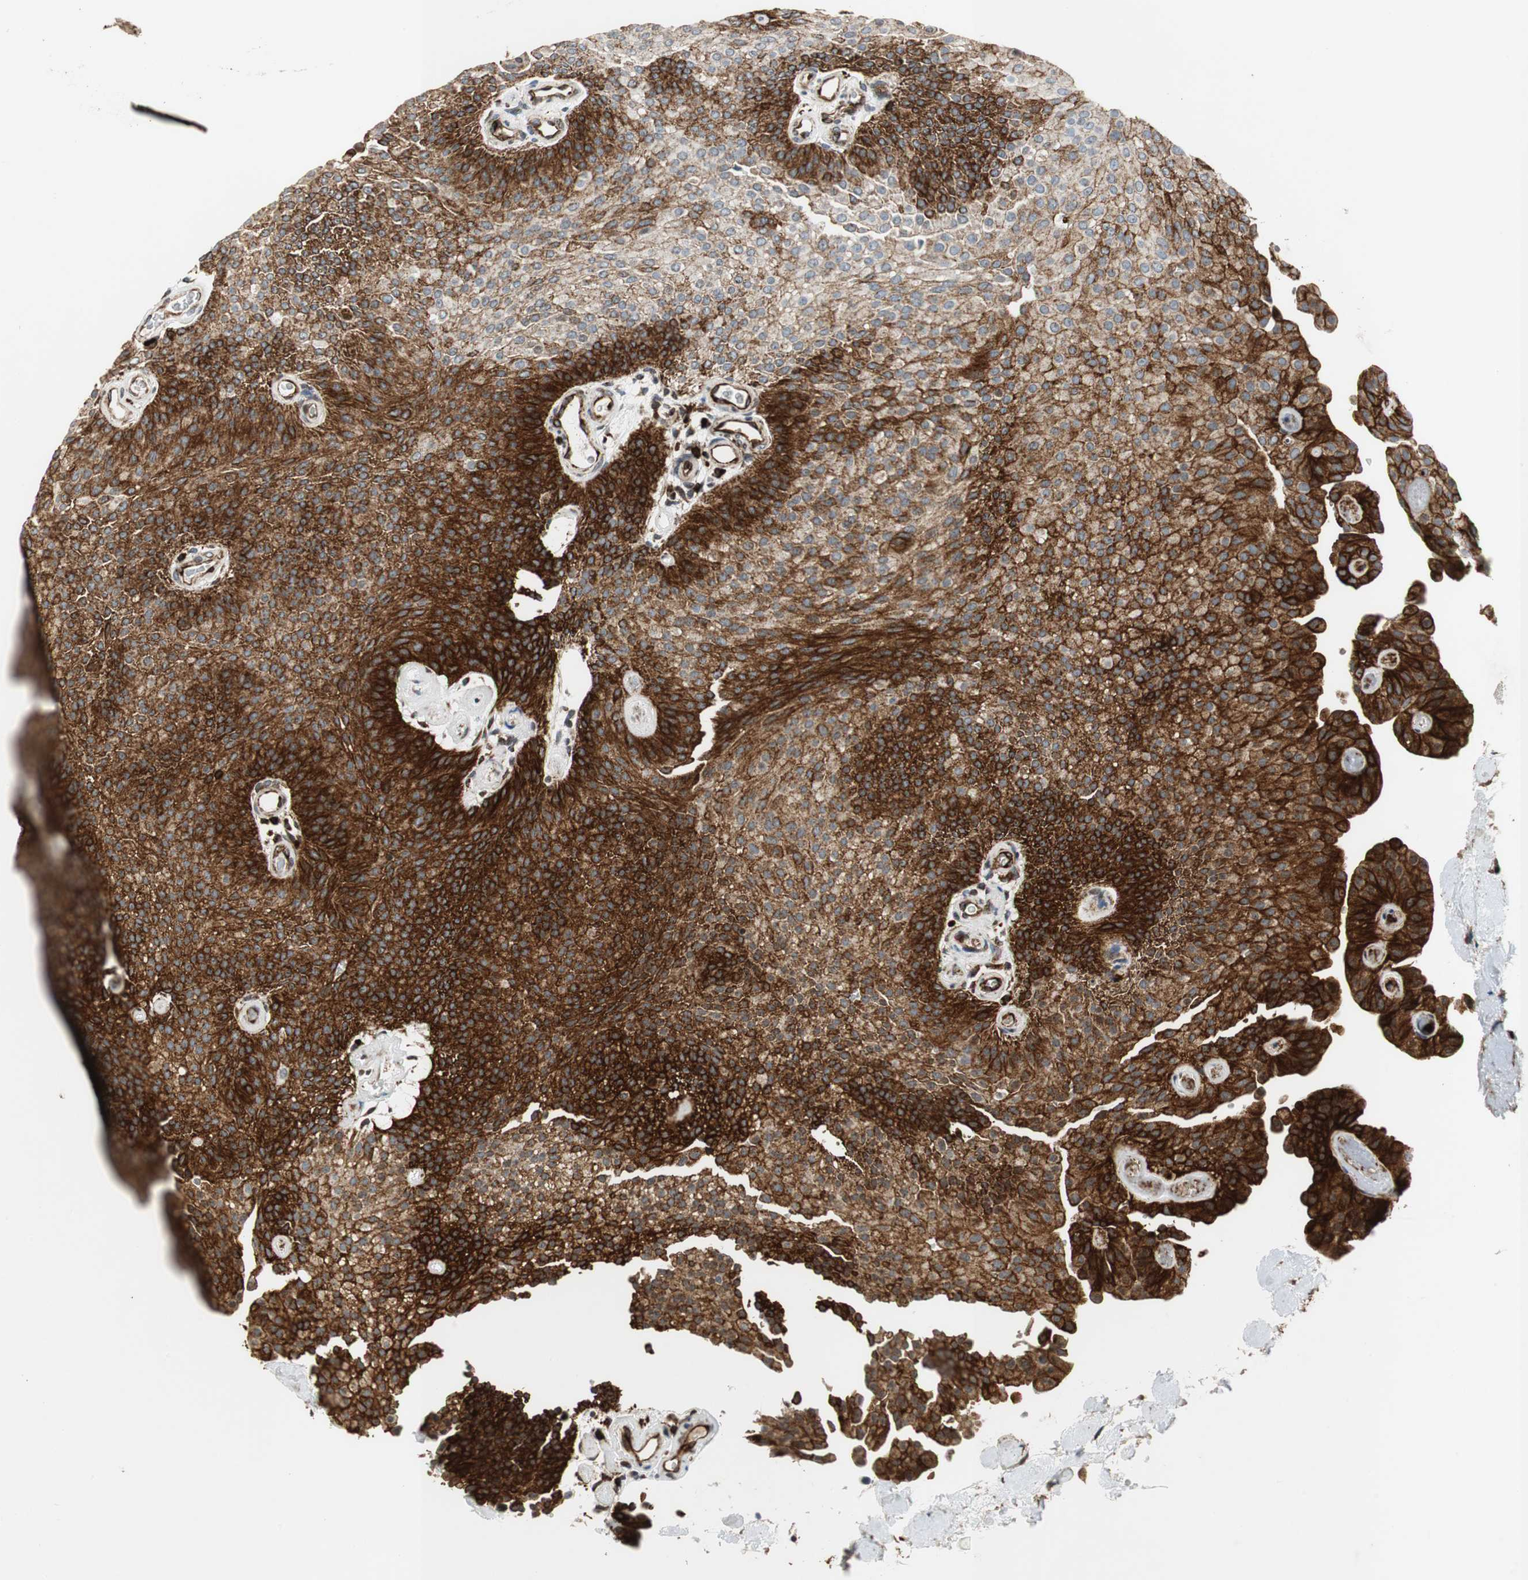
{"staining": {"intensity": "strong", "quantity": ">75%", "location": "cytoplasmic/membranous"}, "tissue": "urothelial cancer", "cell_type": "Tumor cells", "image_type": "cancer", "snomed": [{"axis": "morphology", "description": "Urothelial carcinoma, Low grade"}, {"axis": "topography", "description": "Urinary bladder"}], "caption": "Immunohistochemical staining of urothelial cancer demonstrates strong cytoplasmic/membranous protein staining in about >75% of tumor cells.", "gene": "TUBA4A", "patient": {"sex": "female", "age": 60}}